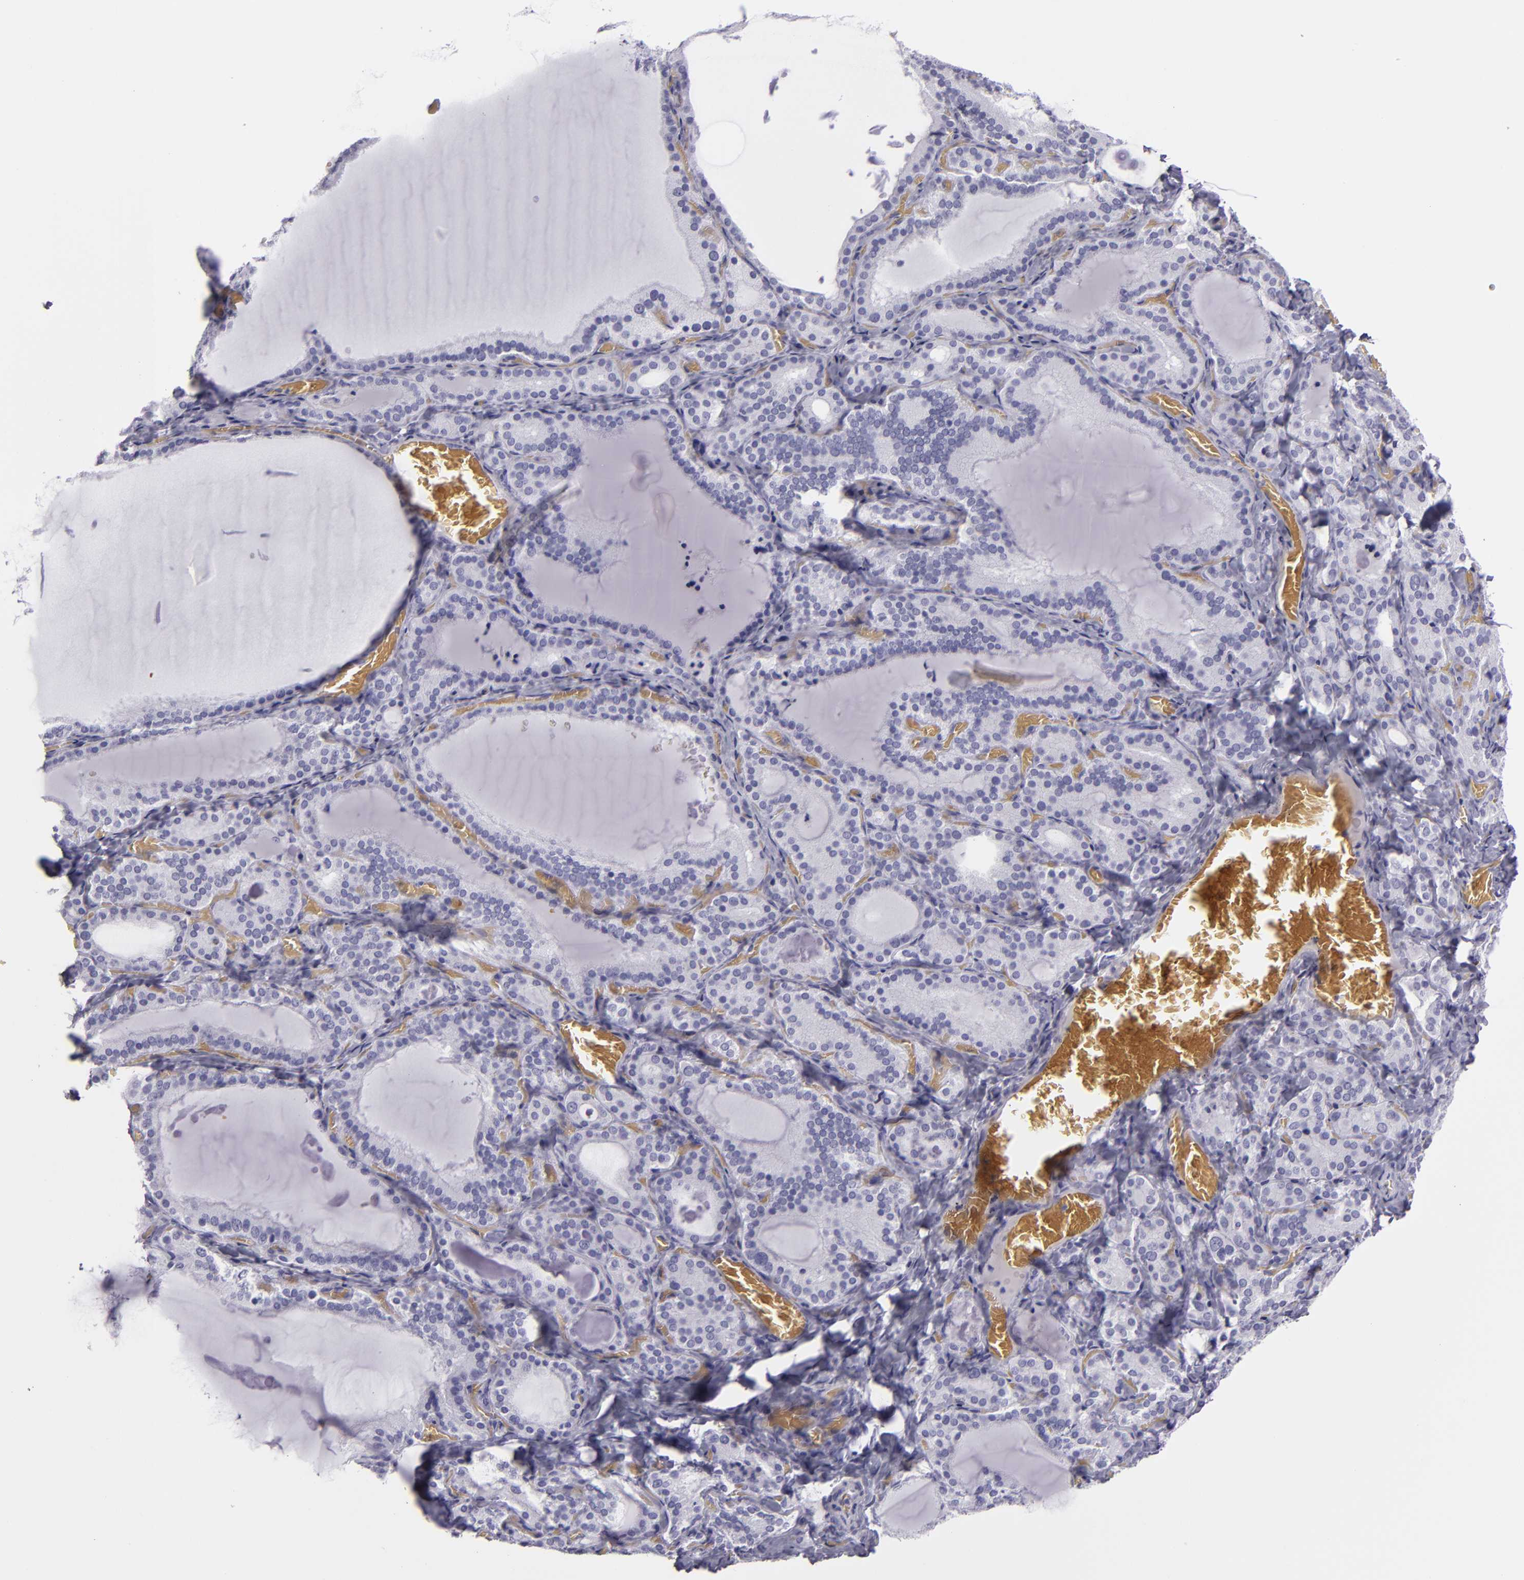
{"staining": {"intensity": "negative", "quantity": "none", "location": "none"}, "tissue": "thyroid gland", "cell_type": "Glandular cells", "image_type": "normal", "snomed": [{"axis": "morphology", "description": "Normal tissue, NOS"}, {"axis": "topography", "description": "Thyroid gland"}], "caption": "This is an immunohistochemistry (IHC) image of normal thyroid gland. There is no positivity in glandular cells.", "gene": "CR2", "patient": {"sex": "female", "age": 33}}